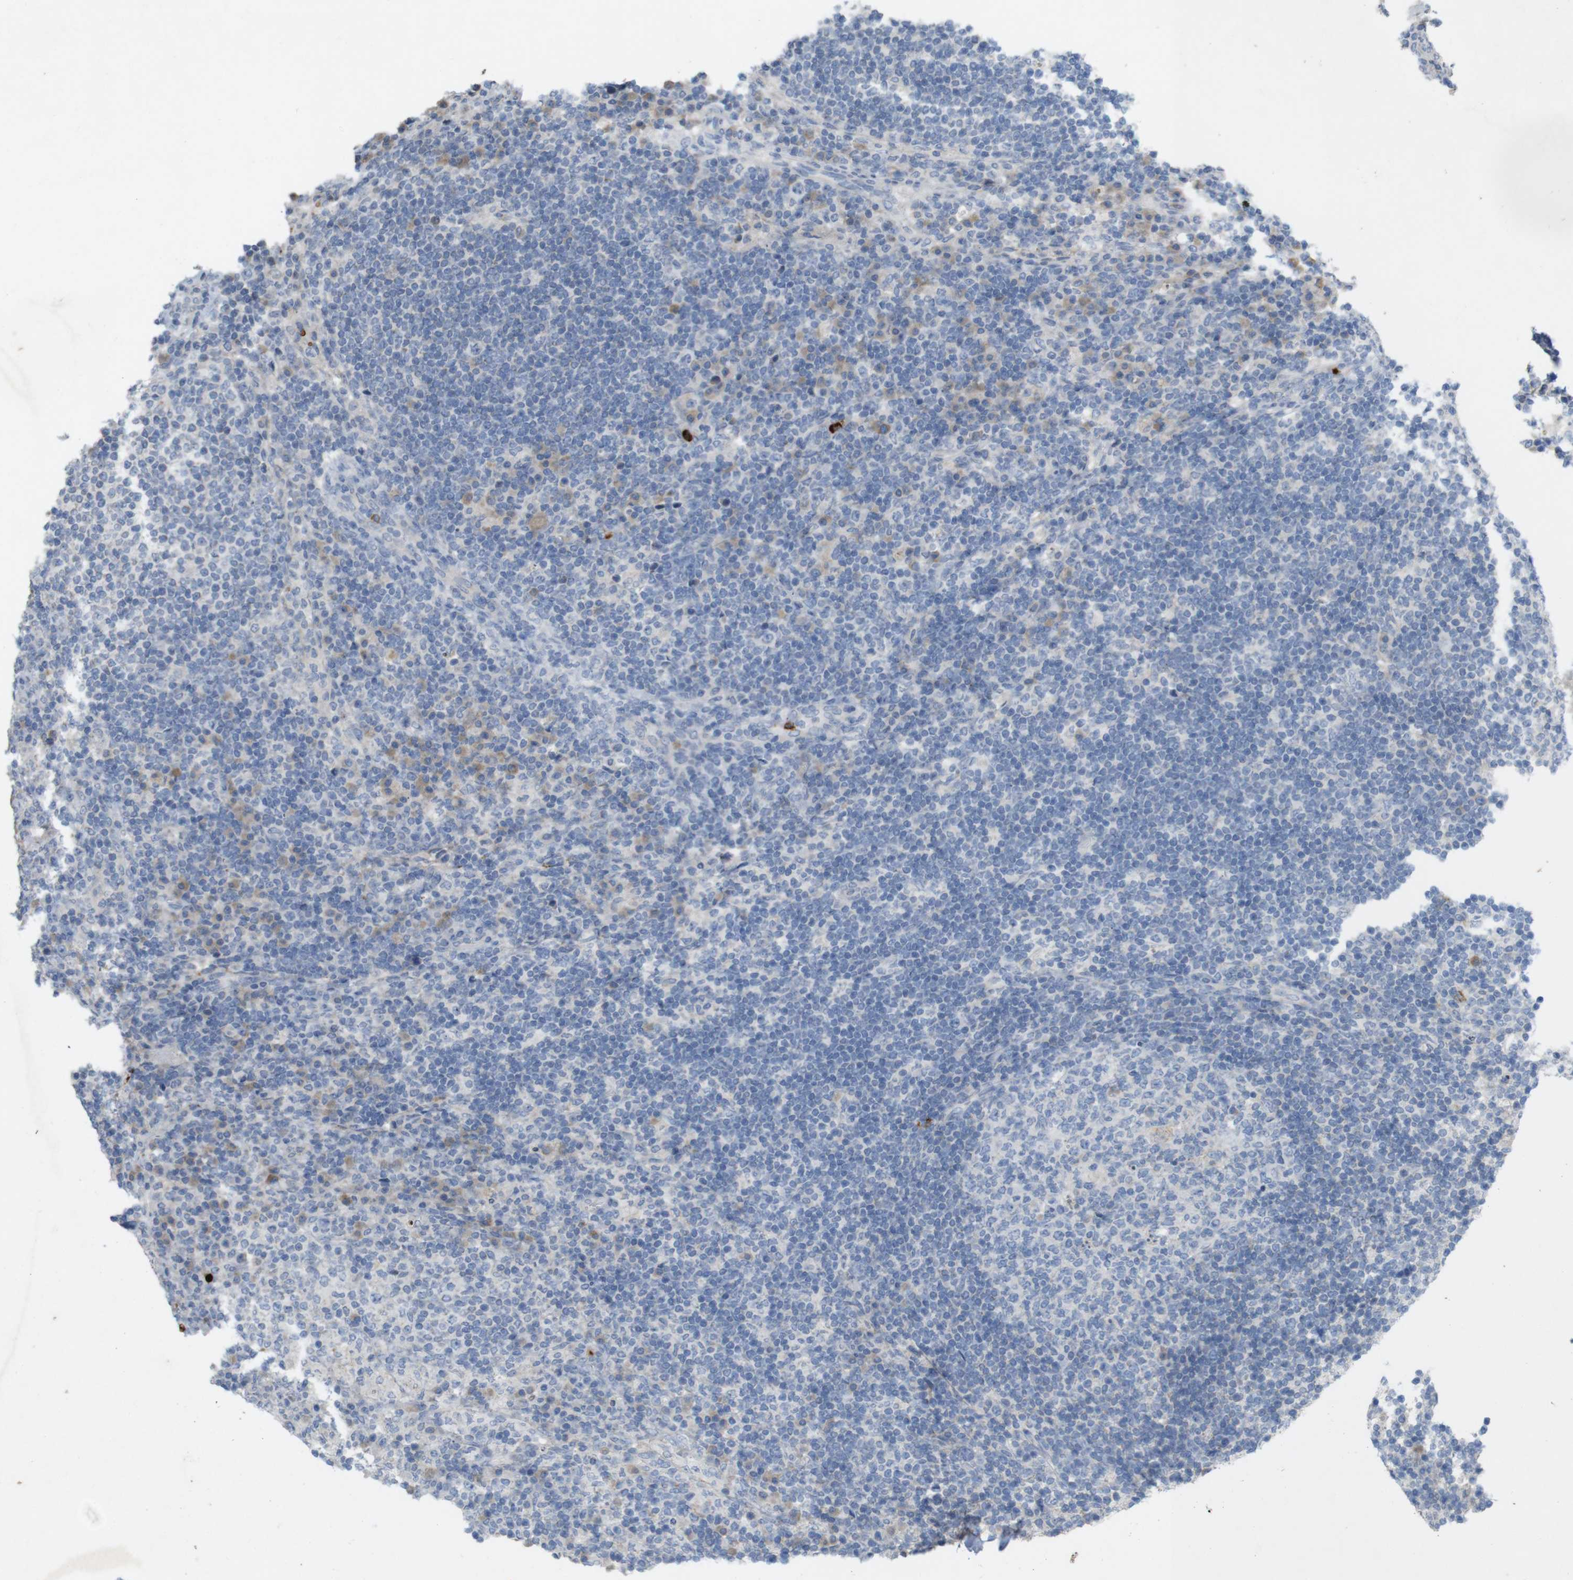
{"staining": {"intensity": "negative", "quantity": "none", "location": "none"}, "tissue": "lymph node", "cell_type": "Germinal center cells", "image_type": "normal", "snomed": [{"axis": "morphology", "description": "Normal tissue, NOS"}, {"axis": "topography", "description": "Lymph node"}], "caption": "The IHC image has no significant expression in germinal center cells of lymph node.", "gene": "TSPAN14", "patient": {"sex": "female", "age": 53}}